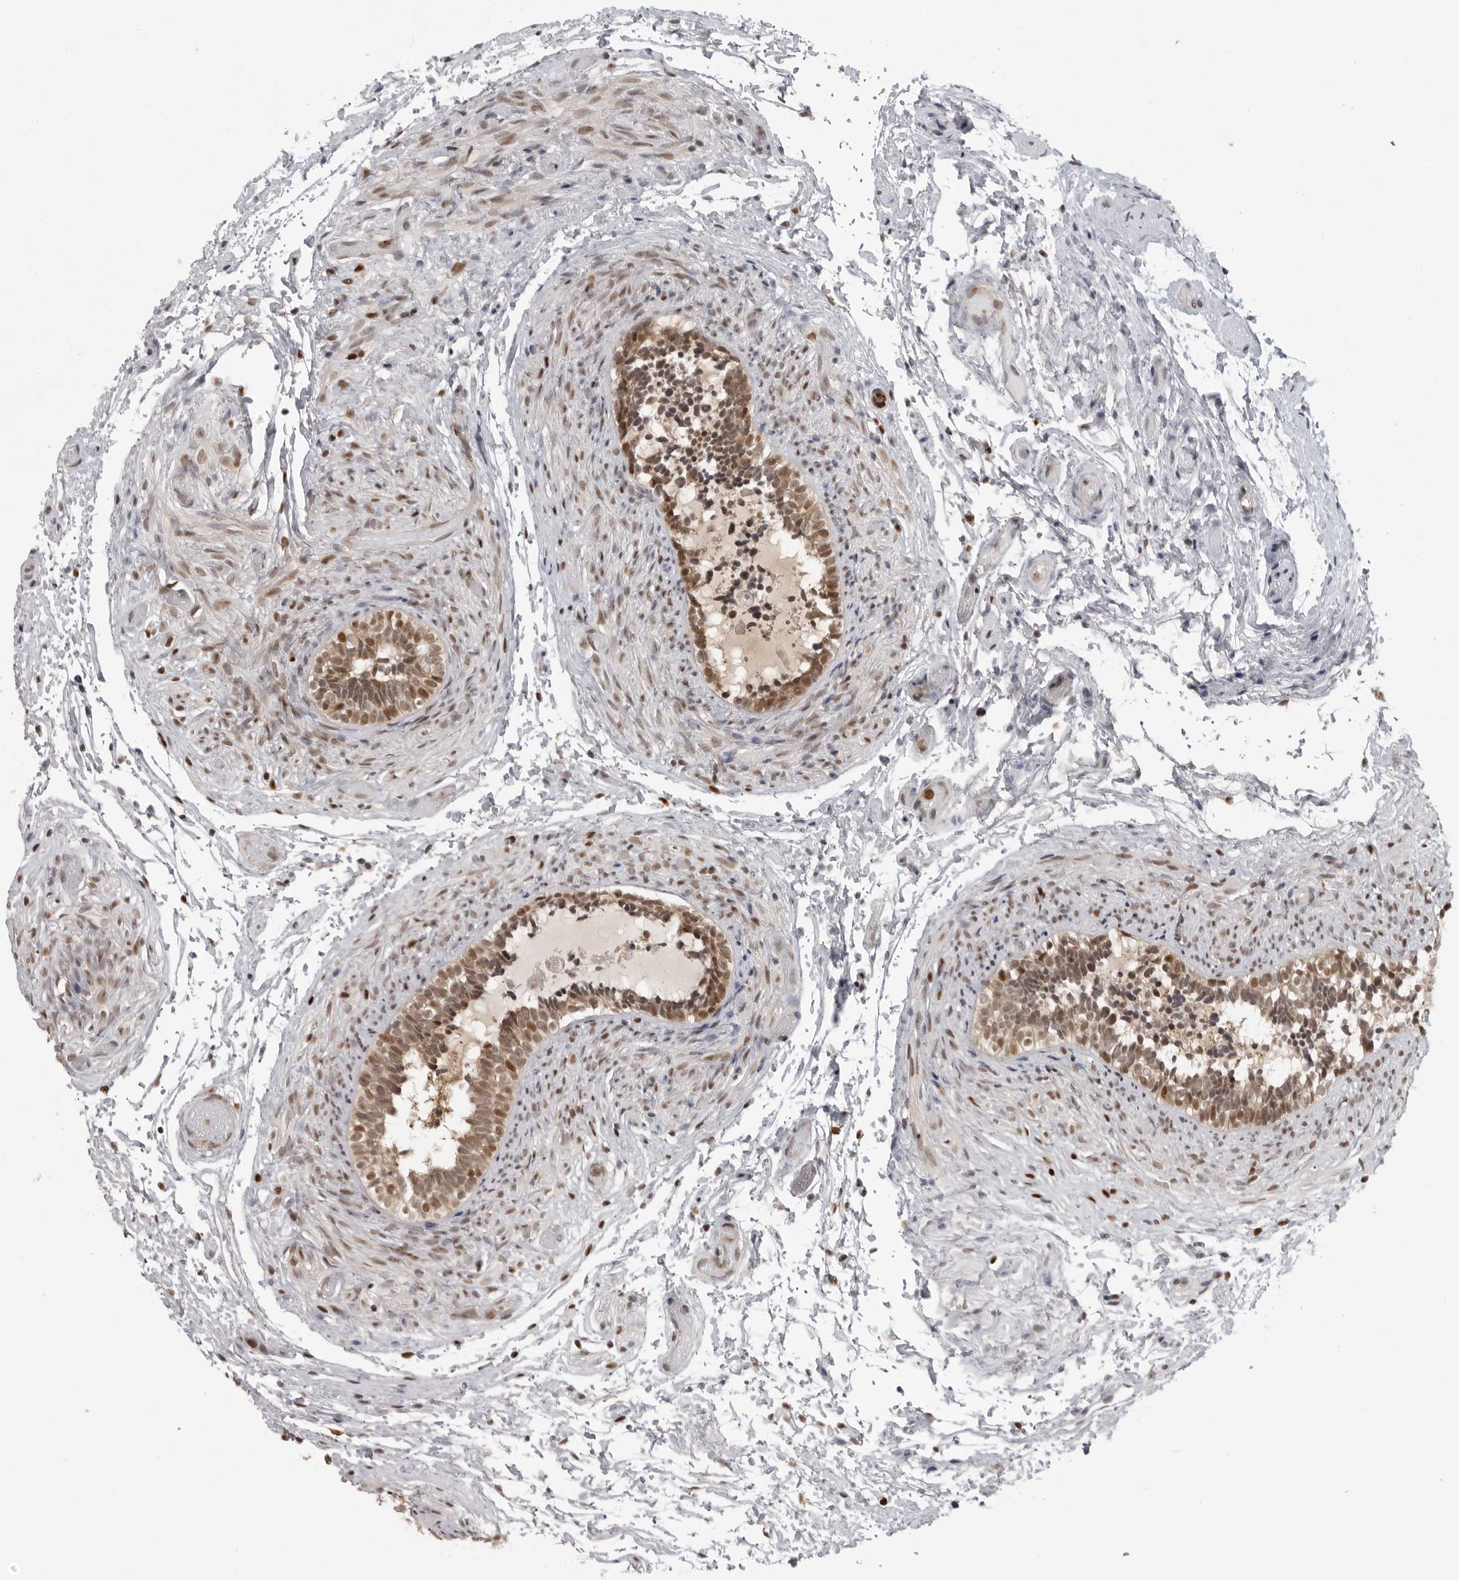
{"staining": {"intensity": "moderate", "quantity": ">75%", "location": "cytoplasmic/membranous,nuclear"}, "tissue": "epididymis", "cell_type": "Glandular cells", "image_type": "normal", "snomed": [{"axis": "morphology", "description": "Normal tissue, NOS"}, {"axis": "topography", "description": "Epididymis"}], "caption": "Immunohistochemistry staining of benign epididymis, which shows medium levels of moderate cytoplasmic/membranous,nuclear staining in approximately >75% of glandular cells indicating moderate cytoplasmic/membranous,nuclear protein staining. The staining was performed using DAB (brown) for protein detection and nuclei were counterstained in hematoxylin (blue).", "gene": "PEG3", "patient": {"sex": "male", "age": 5}}